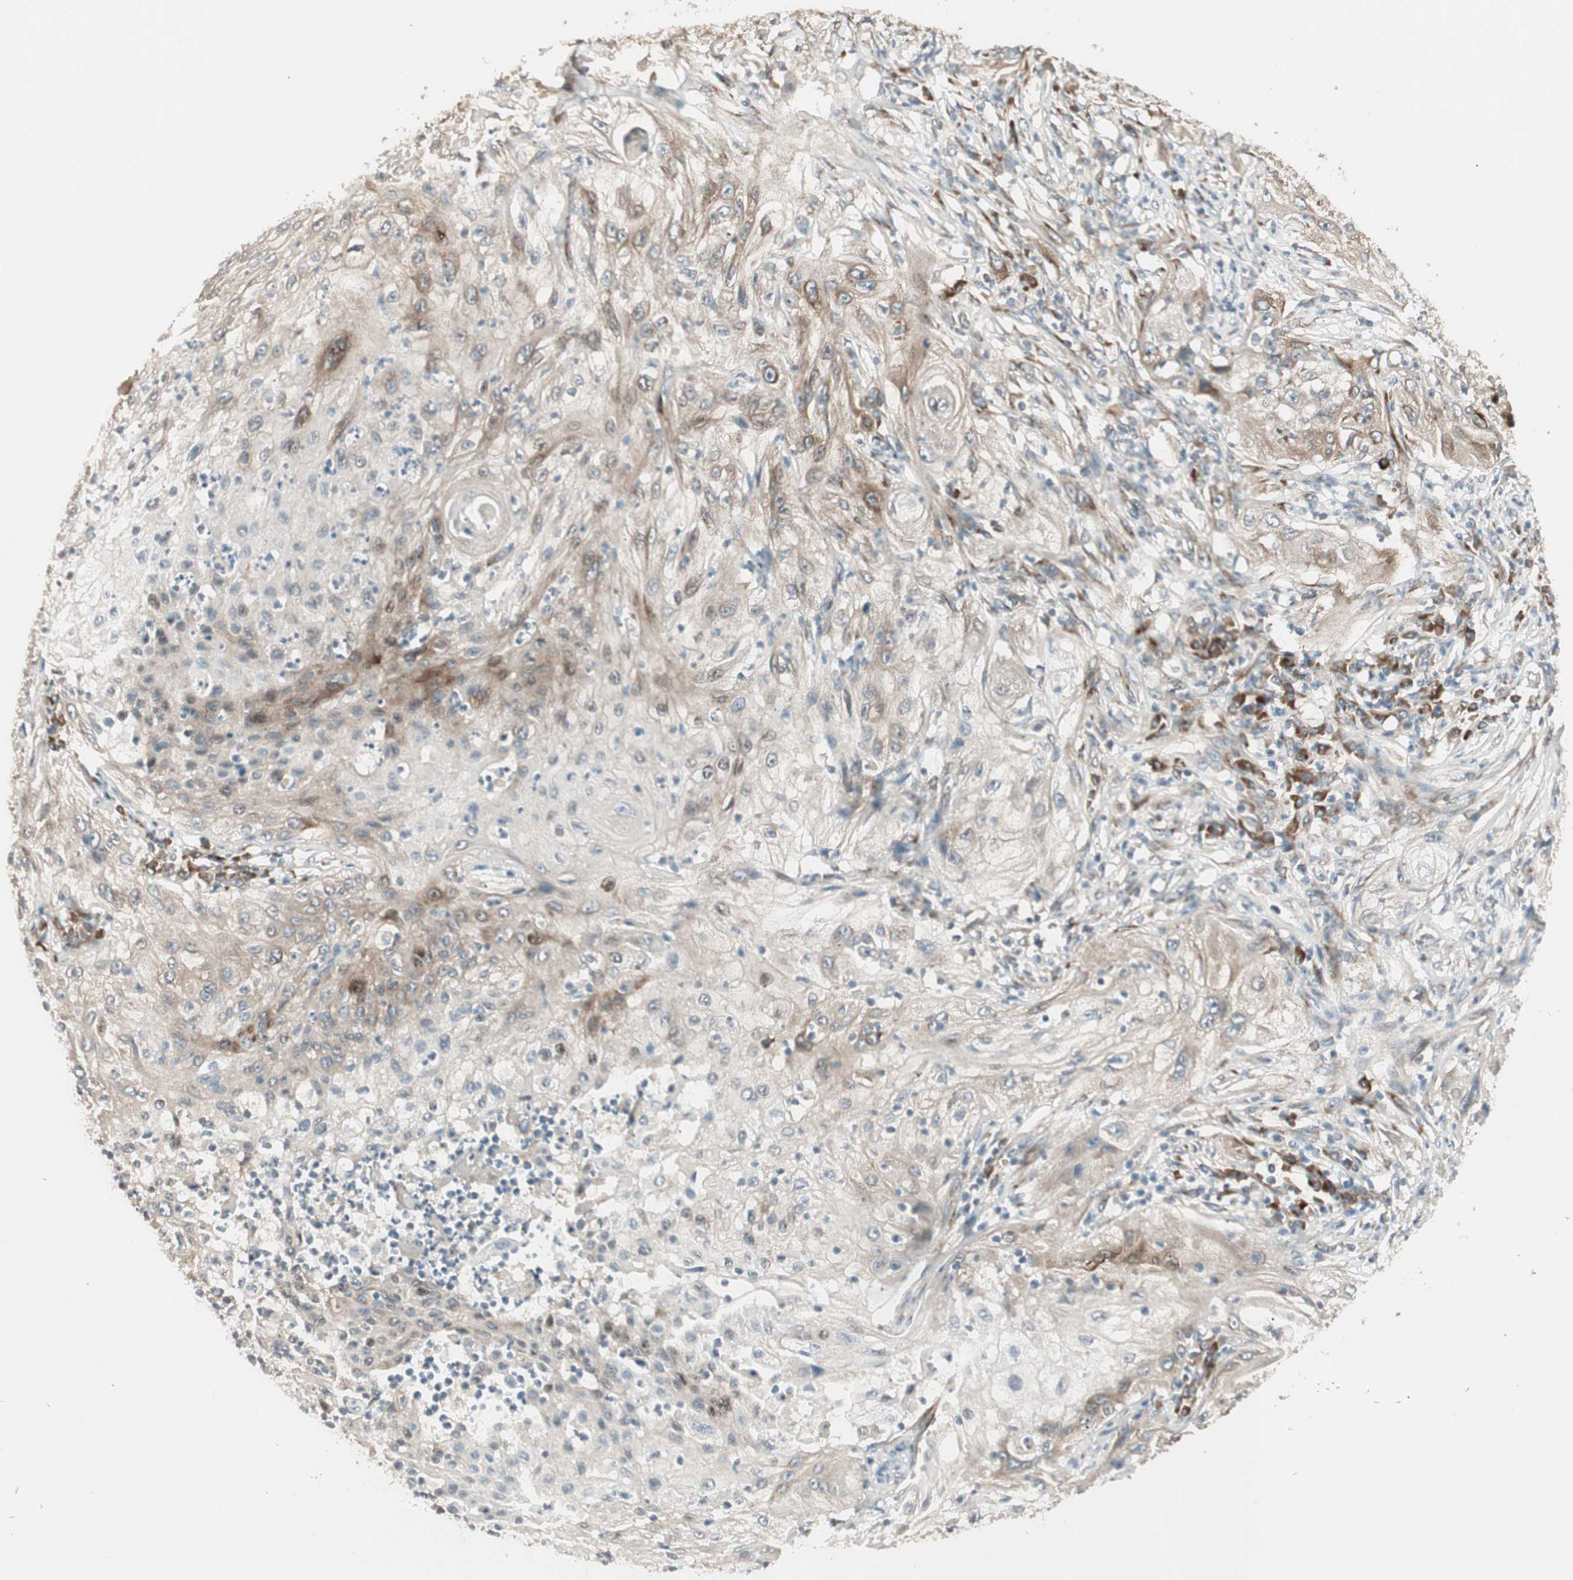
{"staining": {"intensity": "moderate", "quantity": "25%-75%", "location": "cytoplasmic/membranous"}, "tissue": "lung cancer", "cell_type": "Tumor cells", "image_type": "cancer", "snomed": [{"axis": "morphology", "description": "Inflammation, NOS"}, {"axis": "morphology", "description": "Squamous cell carcinoma, NOS"}, {"axis": "topography", "description": "Lymph node"}, {"axis": "topography", "description": "Soft tissue"}, {"axis": "topography", "description": "Lung"}], "caption": "Tumor cells demonstrate medium levels of moderate cytoplasmic/membranous expression in approximately 25%-75% of cells in human lung cancer.", "gene": "PPP2R5E", "patient": {"sex": "male", "age": 66}}